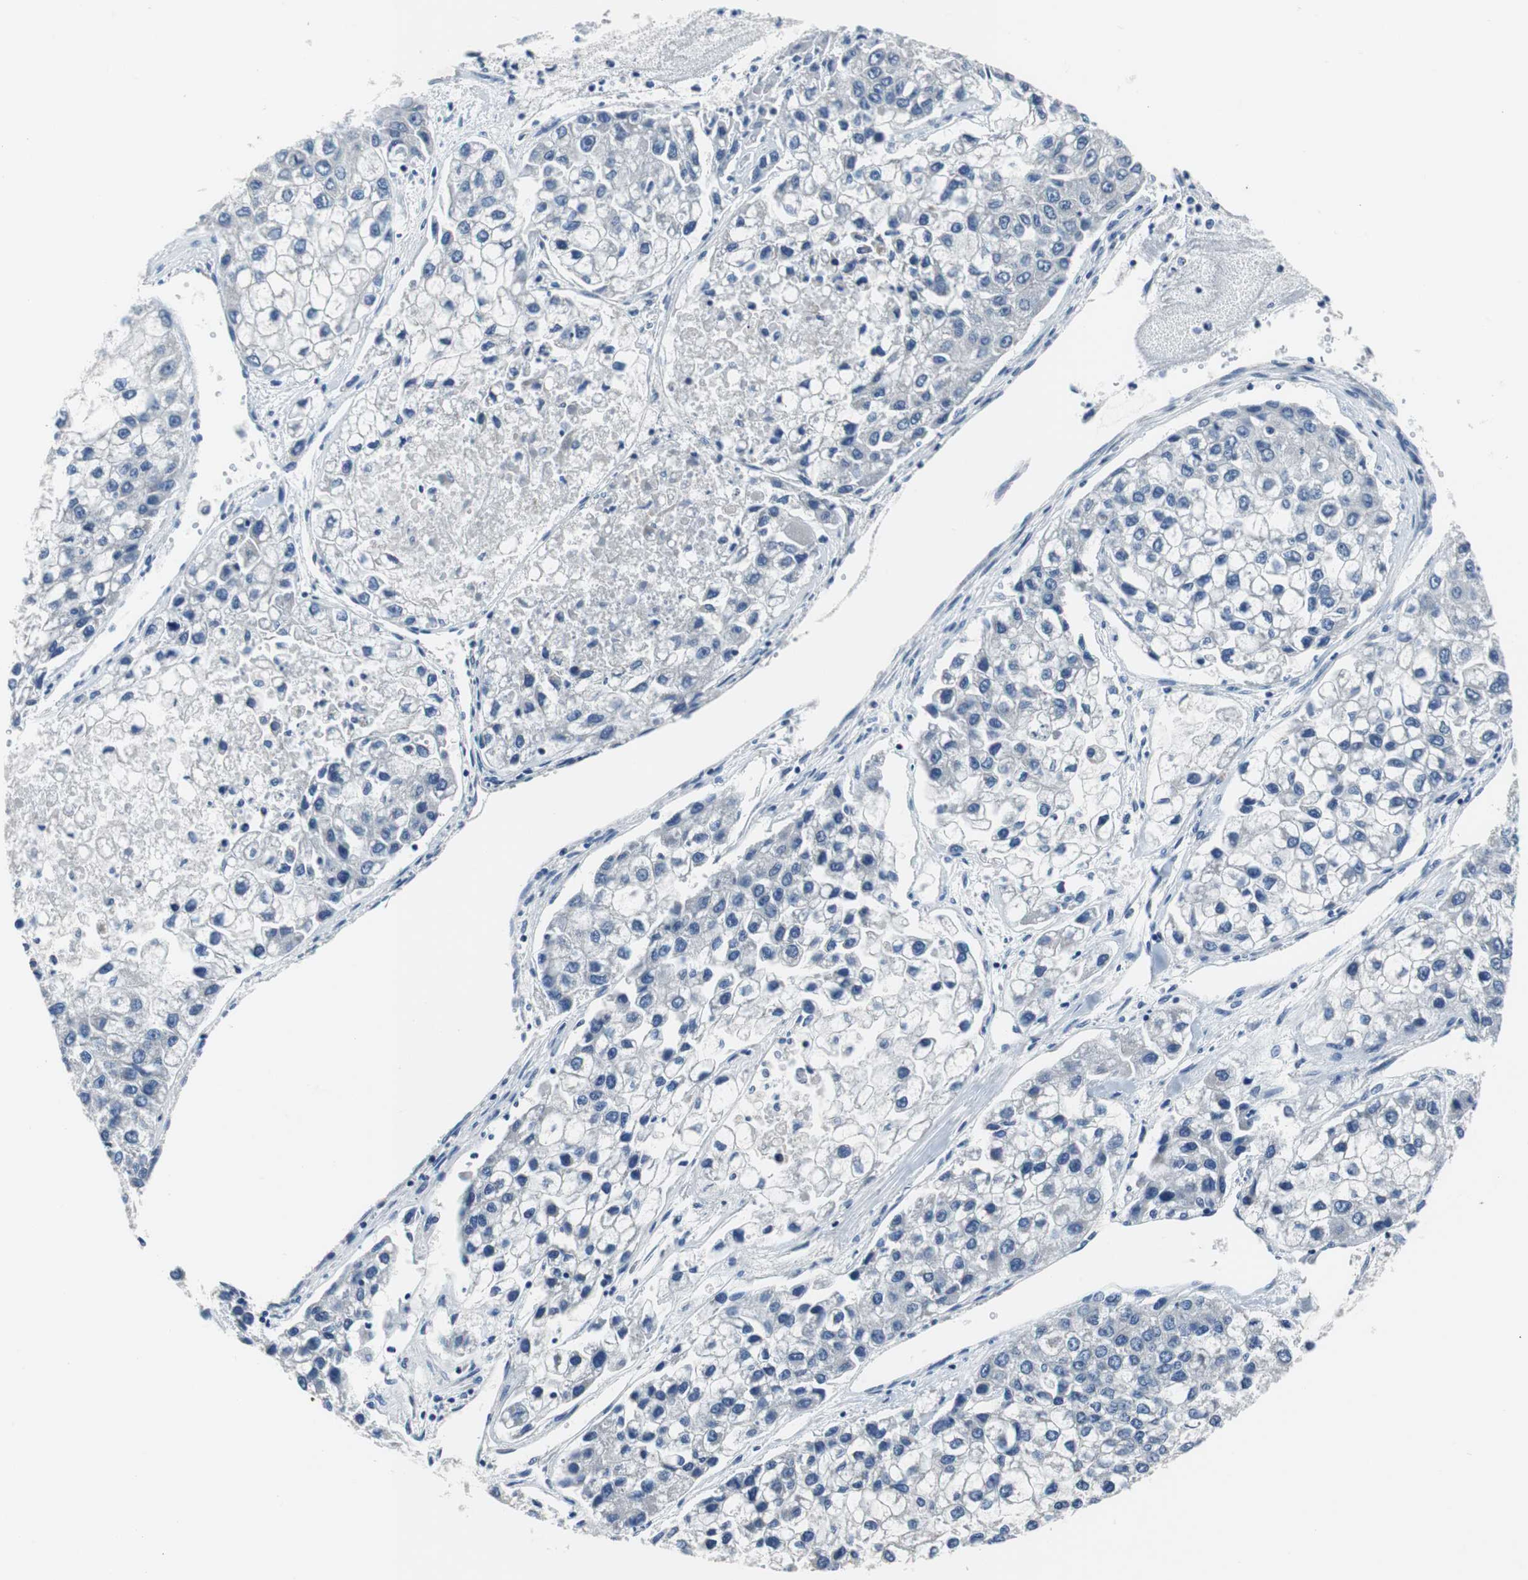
{"staining": {"intensity": "negative", "quantity": "none", "location": "none"}, "tissue": "liver cancer", "cell_type": "Tumor cells", "image_type": "cancer", "snomed": [{"axis": "morphology", "description": "Carcinoma, Hepatocellular, NOS"}, {"axis": "topography", "description": "Liver"}], "caption": "DAB immunohistochemical staining of human liver cancer shows no significant expression in tumor cells. (DAB (3,3'-diaminobenzidine) immunohistochemistry visualized using brightfield microscopy, high magnification).", "gene": "TP63", "patient": {"sex": "female", "age": 66}}